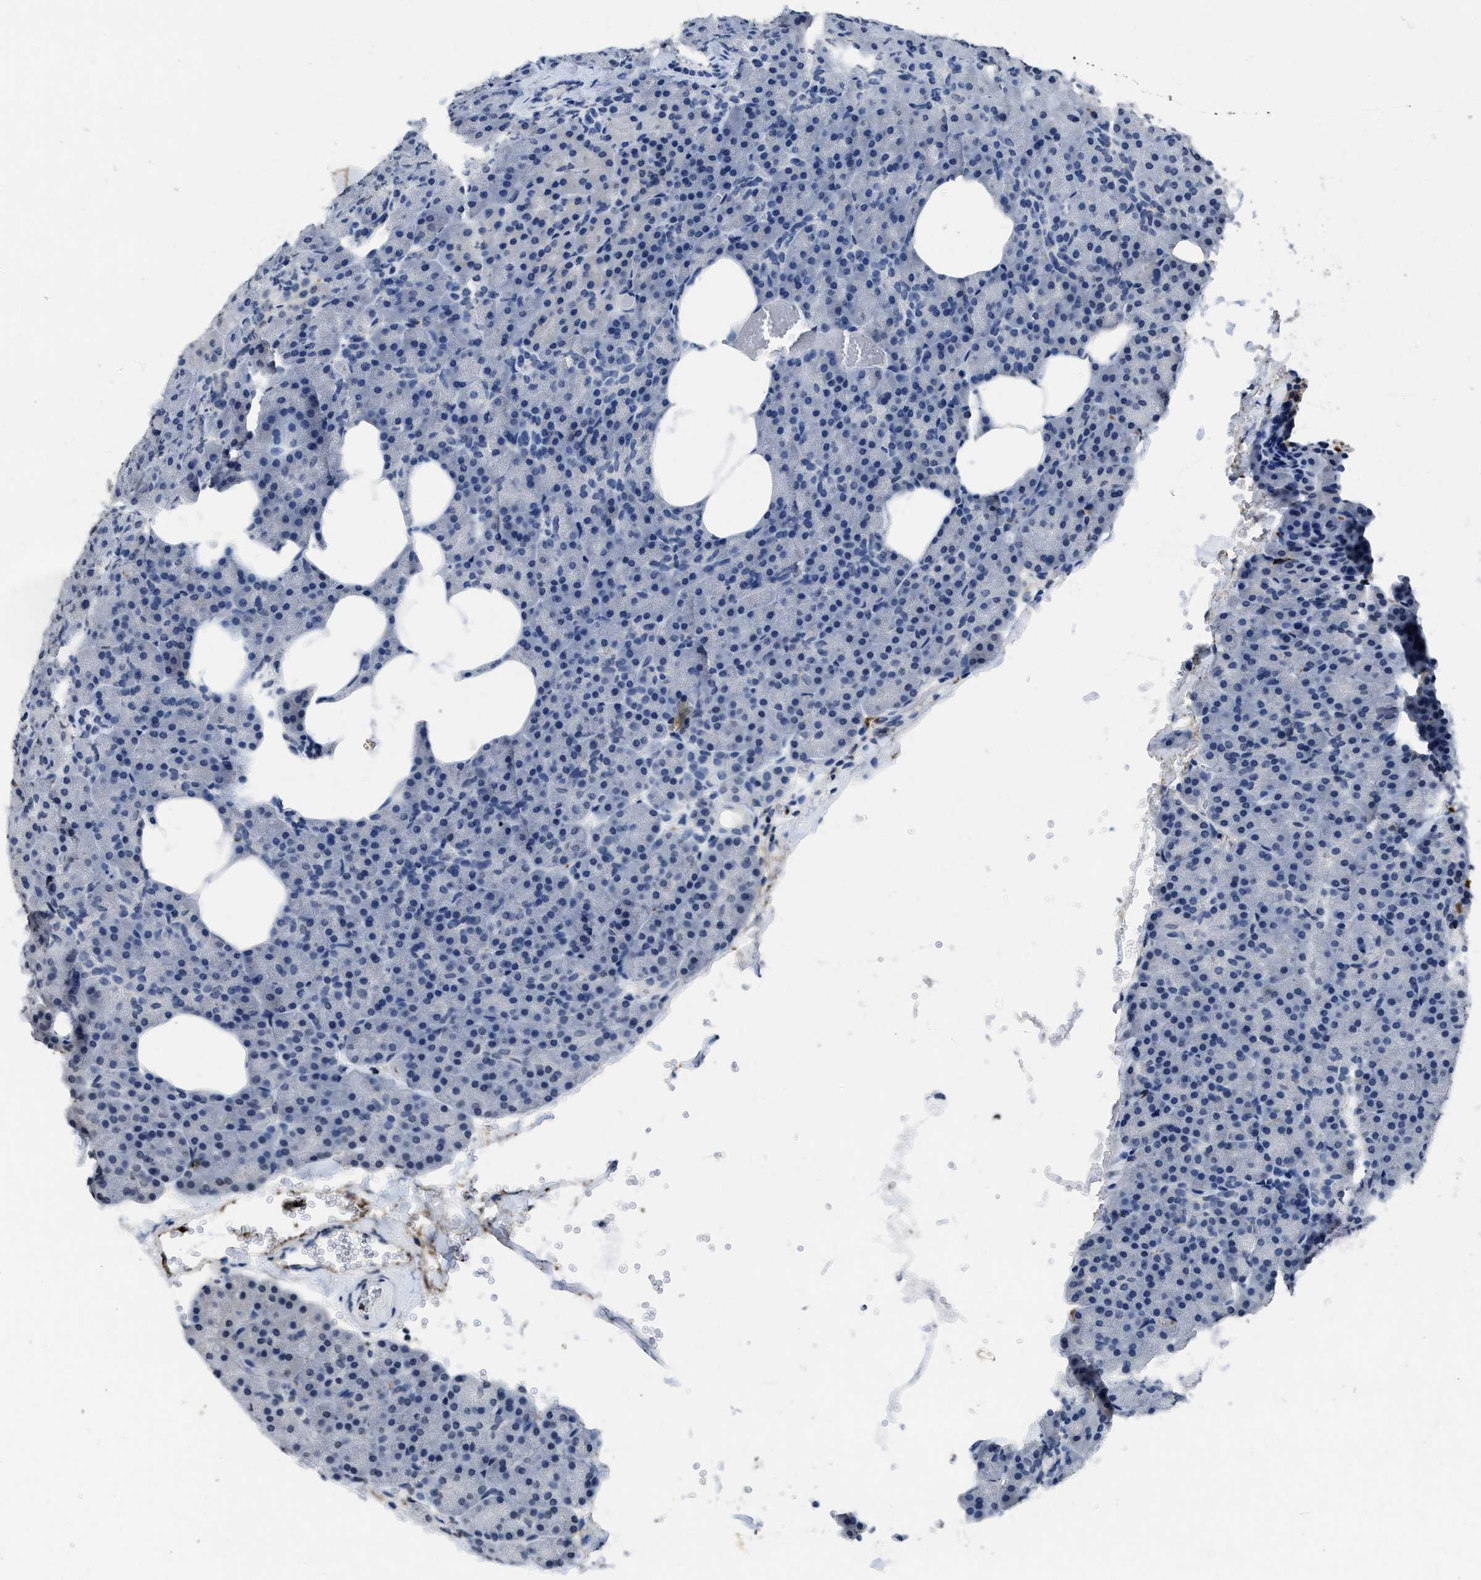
{"staining": {"intensity": "negative", "quantity": "none", "location": "none"}, "tissue": "pancreas", "cell_type": "Exocrine glandular cells", "image_type": "normal", "snomed": [{"axis": "morphology", "description": "Normal tissue, NOS"}, {"axis": "morphology", "description": "Carcinoid, malignant, NOS"}, {"axis": "topography", "description": "Pancreas"}], "caption": "Immunohistochemistry (IHC) of normal human pancreas displays no positivity in exocrine glandular cells. (Stains: DAB (3,3'-diaminobenzidine) IHC with hematoxylin counter stain, Microscopy: brightfield microscopy at high magnification).", "gene": "ITGA2B", "patient": {"sex": "female", "age": 35}}